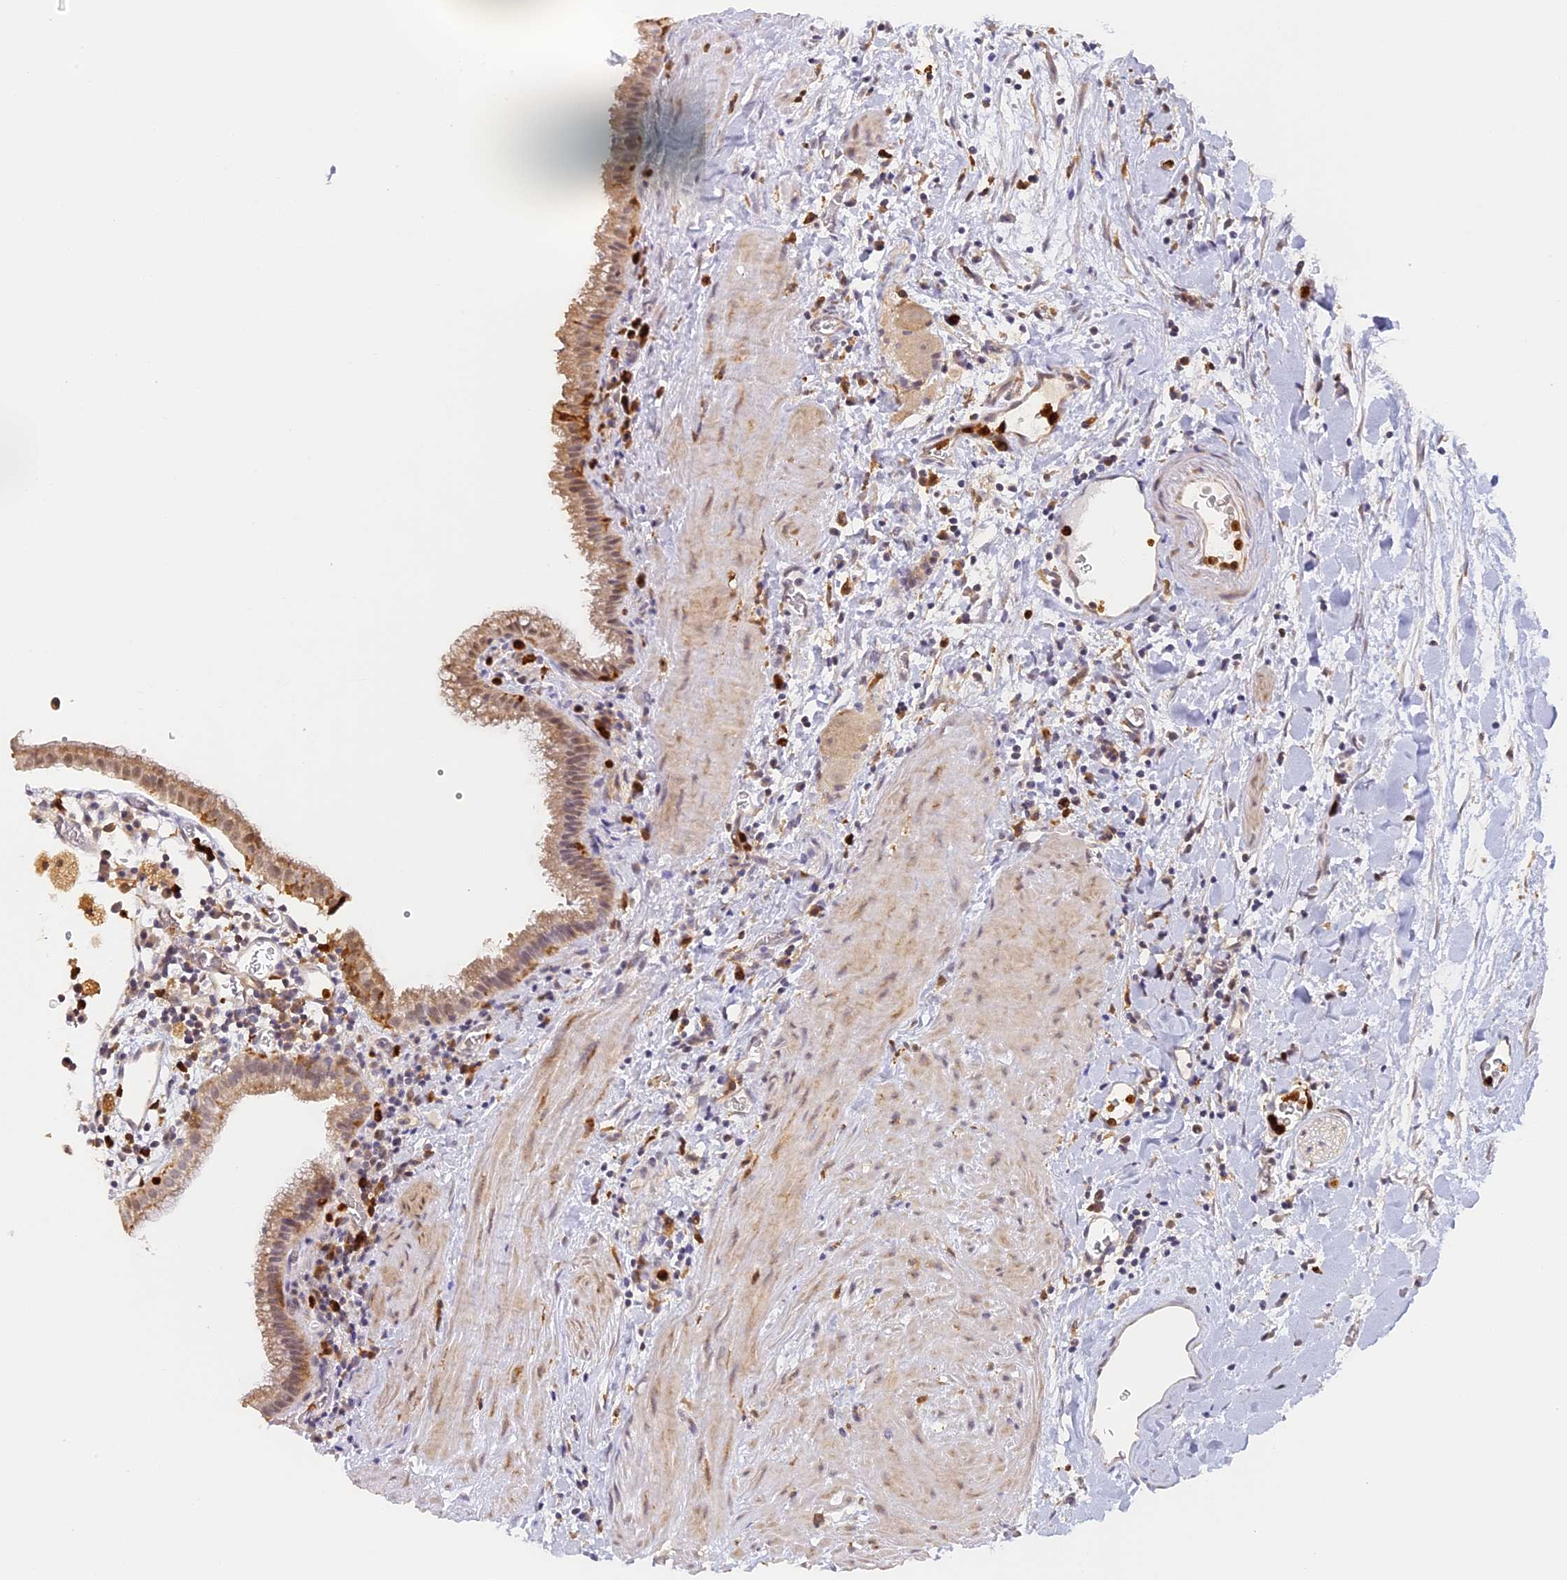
{"staining": {"intensity": "moderate", "quantity": "25%-75%", "location": "cytoplasmic/membranous"}, "tissue": "gallbladder", "cell_type": "Glandular cells", "image_type": "normal", "snomed": [{"axis": "morphology", "description": "Normal tissue, NOS"}, {"axis": "topography", "description": "Gallbladder"}], "caption": "Immunohistochemistry (IHC) of normal gallbladder demonstrates medium levels of moderate cytoplasmic/membranous positivity in about 25%-75% of glandular cells. (DAB IHC with brightfield microscopy, high magnification).", "gene": "NCF4", "patient": {"sex": "male", "age": 78}}